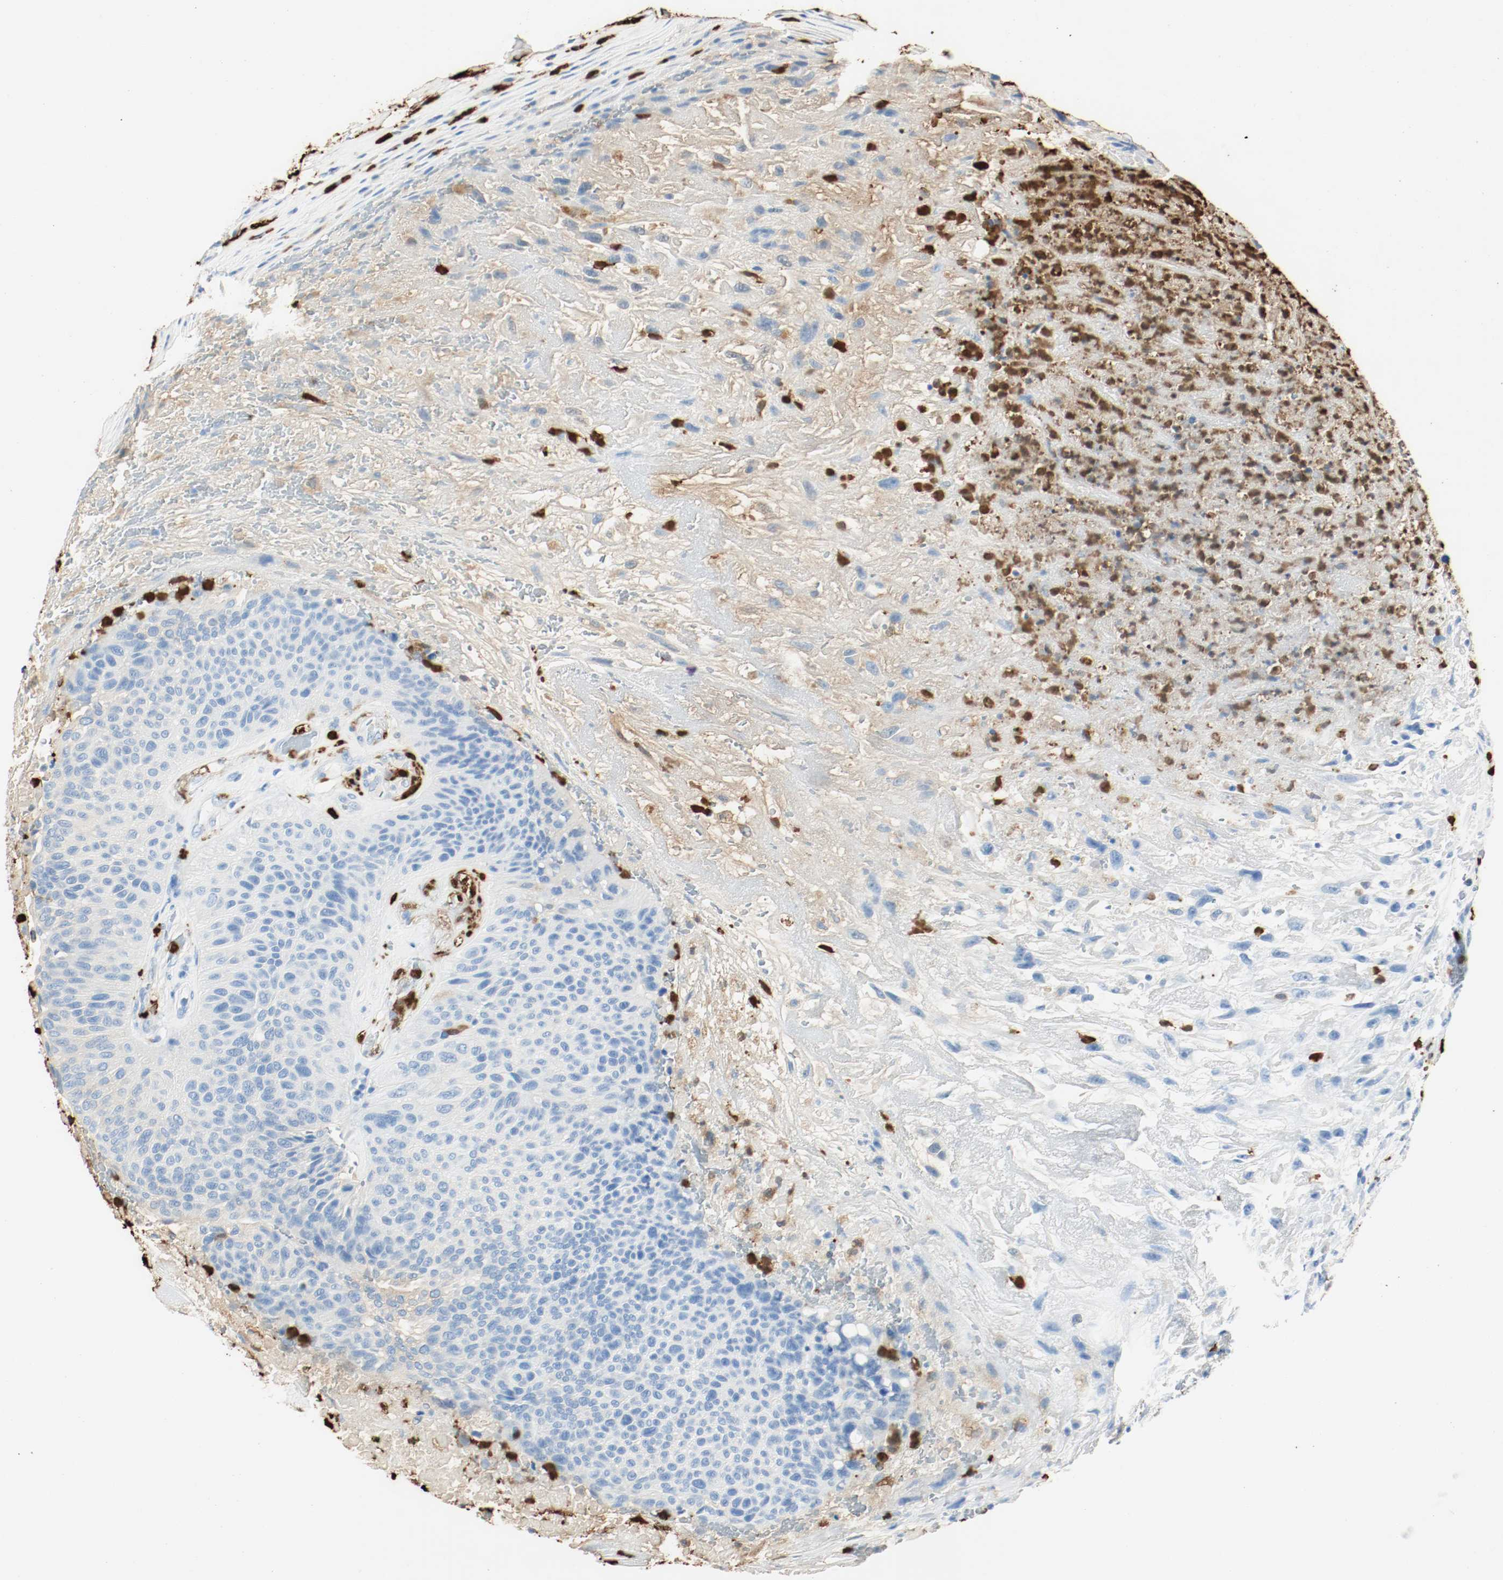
{"staining": {"intensity": "negative", "quantity": "none", "location": "none"}, "tissue": "urothelial cancer", "cell_type": "Tumor cells", "image_type": "cancer", "snomed": [{"axis": "morphology", "description": "Urothelial carcinoma, High grade"}, {"axis": "topography", "description": "Urinary bladder"}], "caption": "Tumor cells show no significant protein positivity in urothelial cancer. Nuclei are stained in blue.", "gene": "S100A9", "patient": {"sex": "male", "age": 66}}